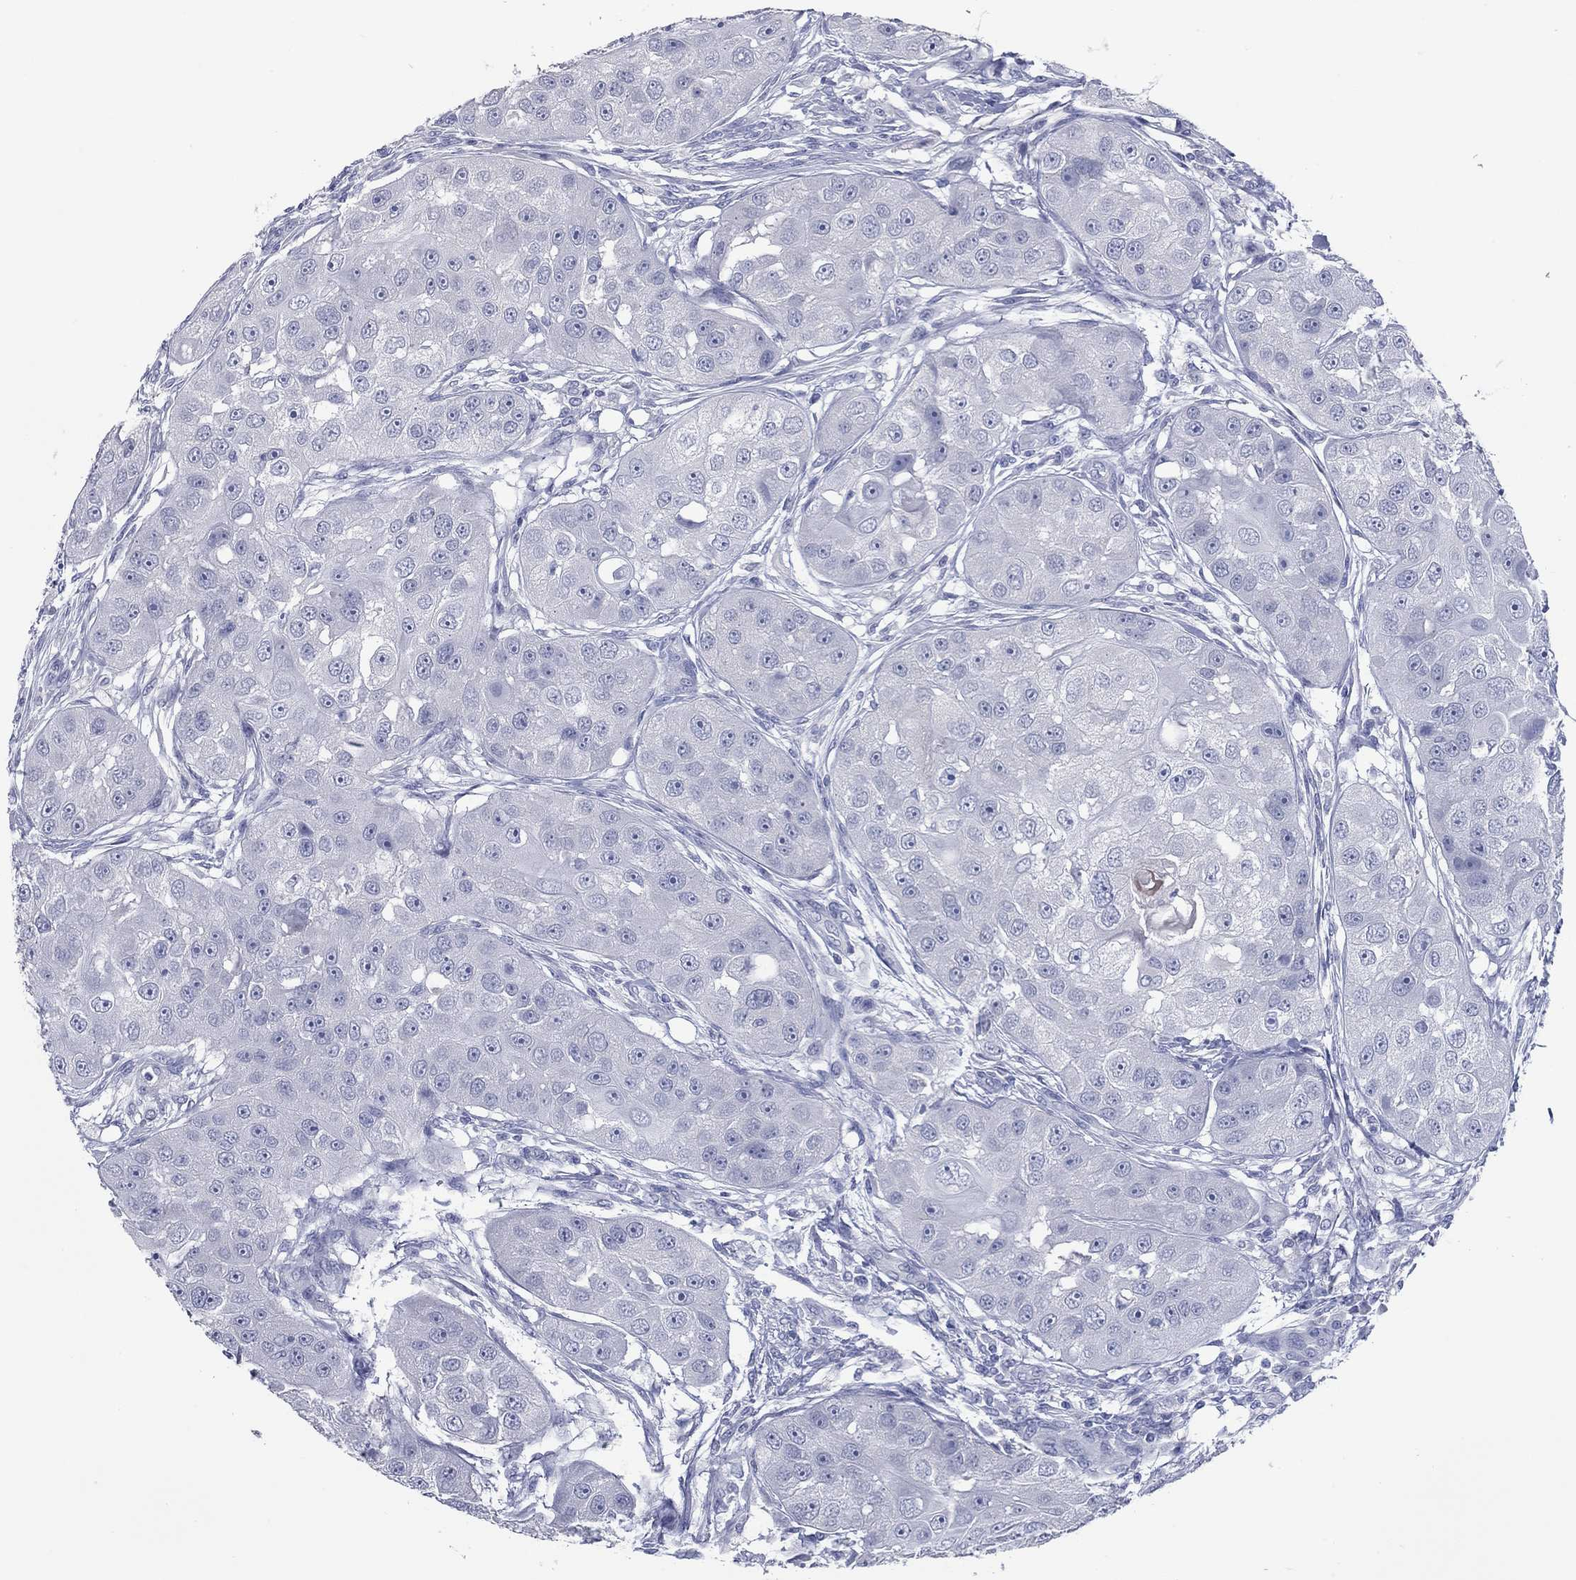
{"staining": {"intensity": "negative", "quantity": "none", "location": "none"}, "tissue": "head and neck cancer", "cell_type": "Tumor cells", "image_type": "cancer", "snomed": [{"axis": "morphology", "description": "Squamous cell carcinoma, NOS"}, {"axis": "topography", "description": "Head-Neck"}], "caption": "Immunohistochemical staining of human head and neck cancer (squamous cell carcinoma) reveals no significant staining in tumor cells.", "gene": "KIRREL2", "patient": {"sex": "male", "age": 51}}